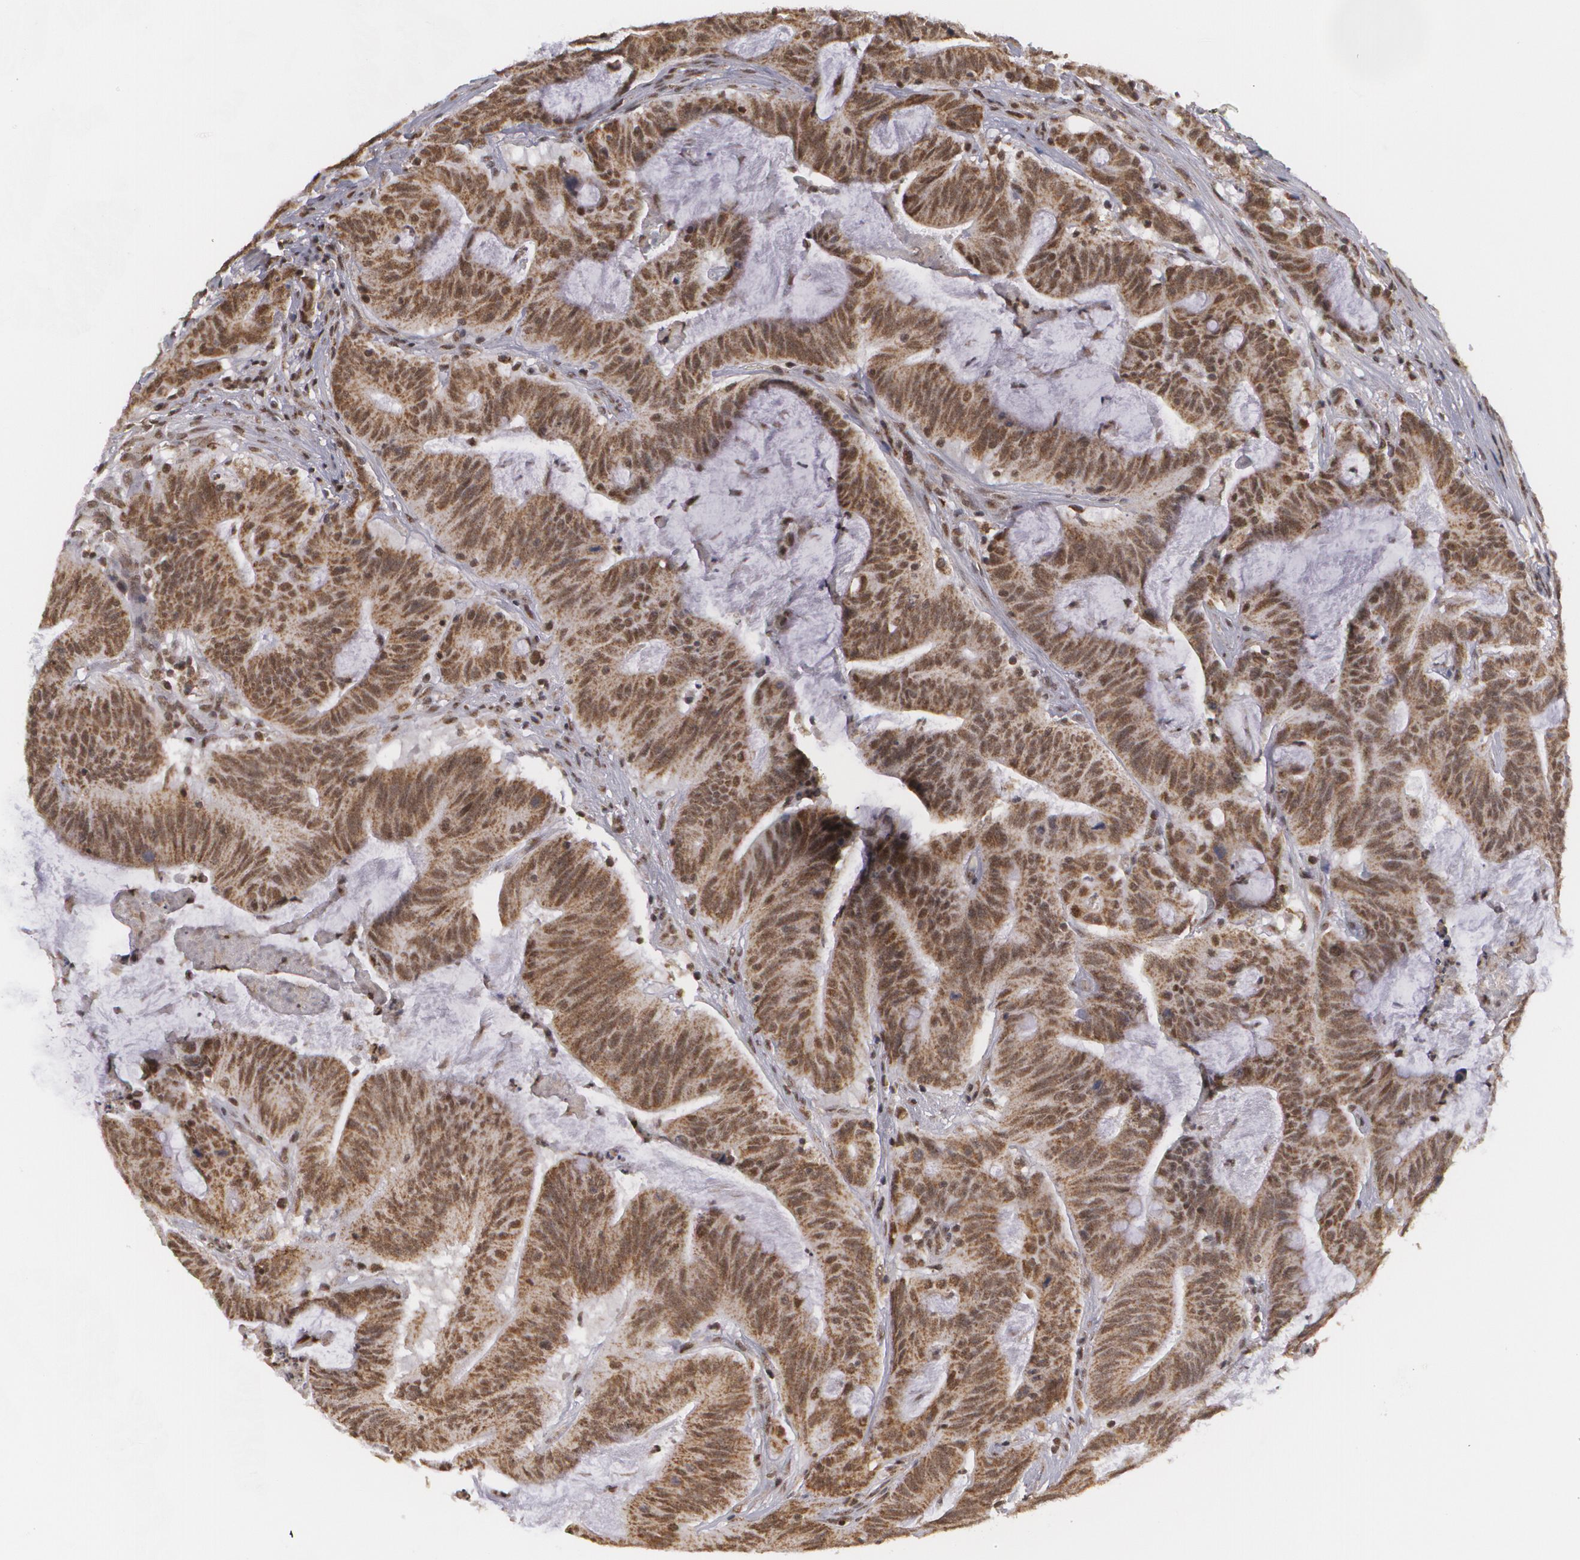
{"staining": {"intensity": "moderate", "quantity": ">75%", "location": "nuclear"}, "tissue": "colorectal cancer", "cell_type": "Tumor cells", "image_type": "cancer", "snomed": [{"axis": "morphology", "description": "Adenocarcinoma, NOS"}, {"axis": "topography", "description": "Colon"}], "caption": "Tumor cells display moderate nuclear positivity in about >75% of cells in colorectal cancer. (Stains: DAB in brown, nuclei in blue, Microscopy: brightfield microscopy at high magnification).", "gene": "MXD1", "patient": {"sex": "male", "age": 54}}